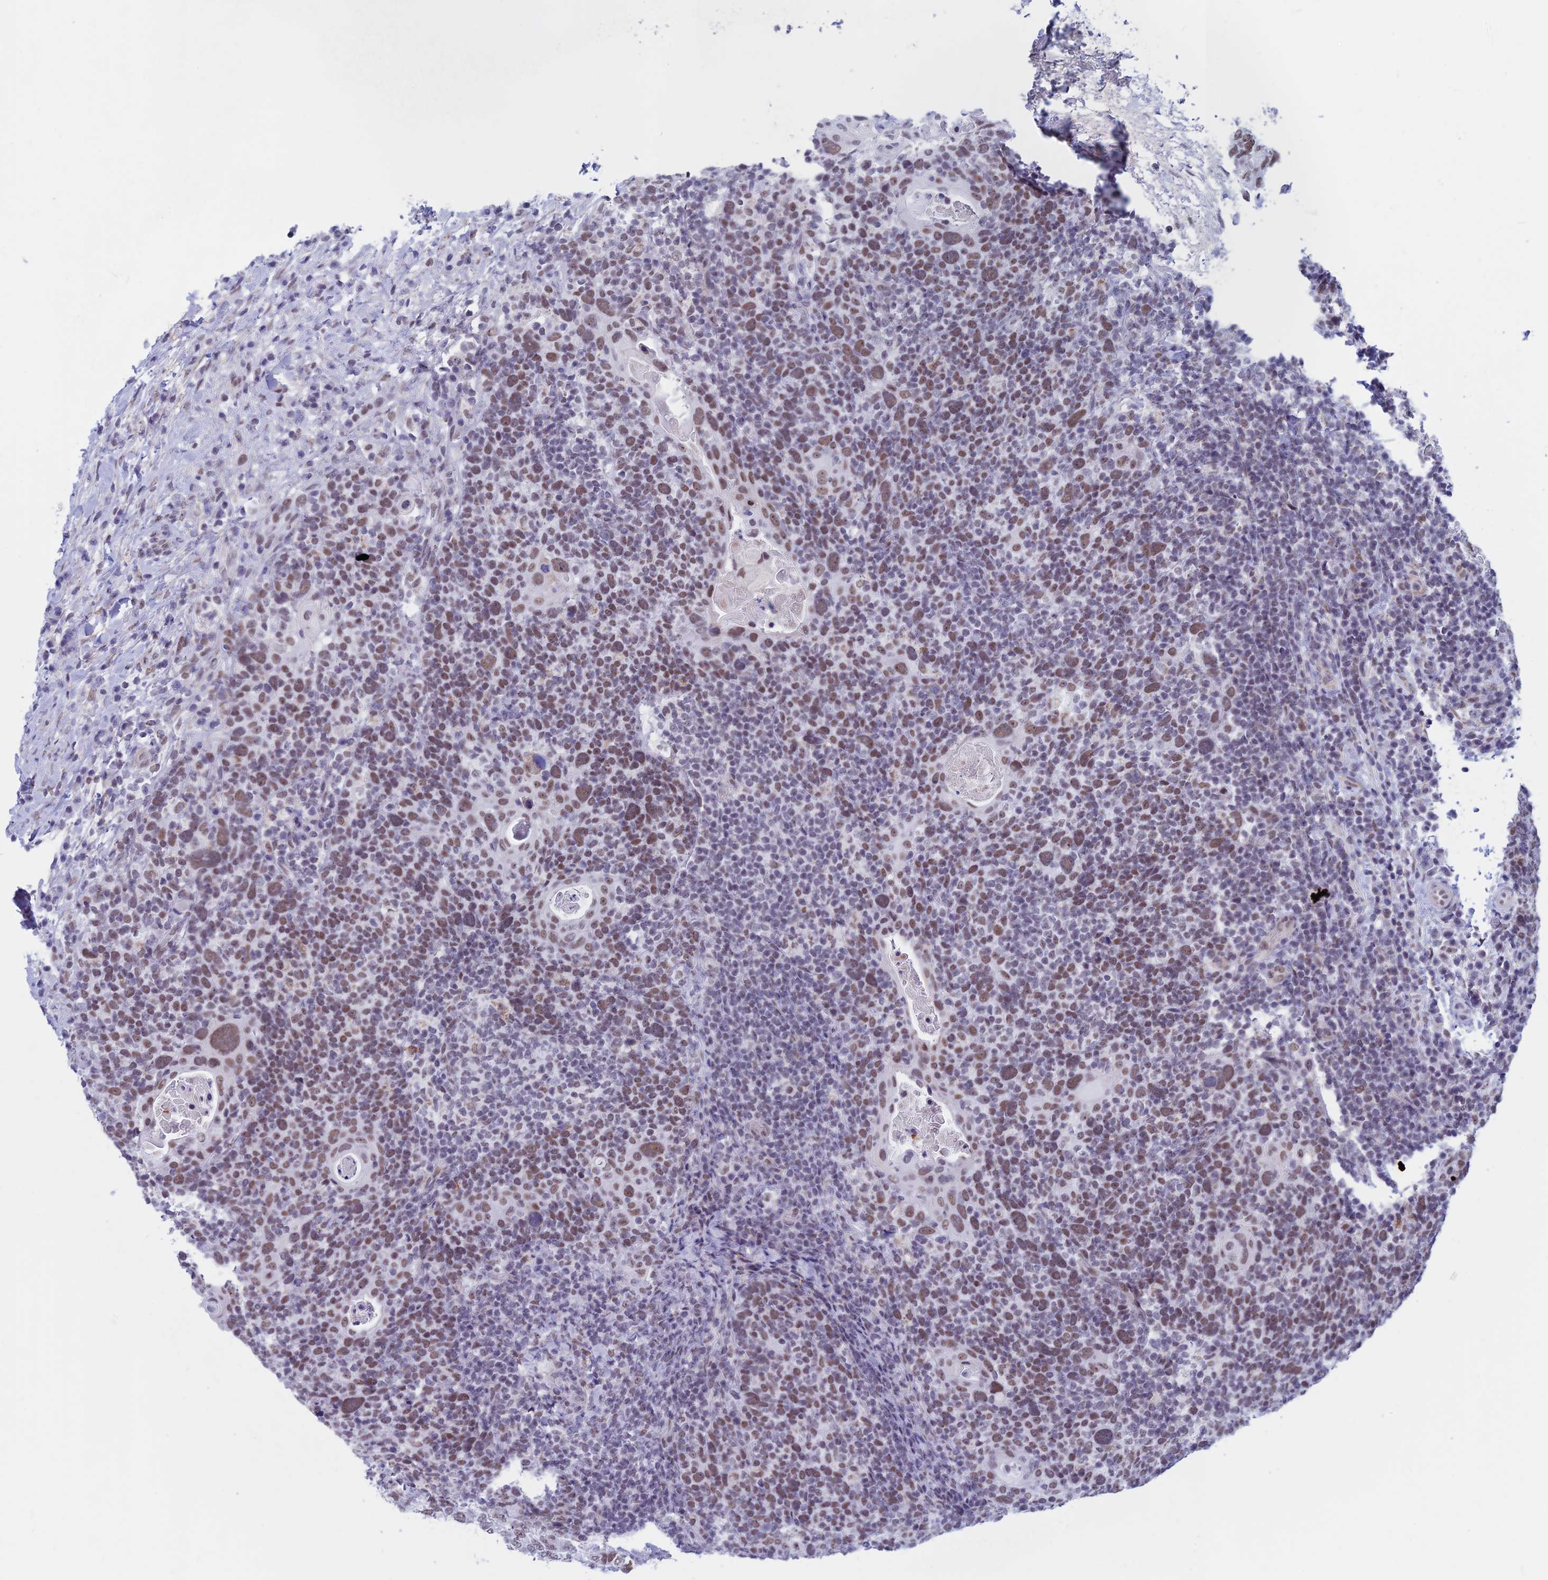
{"staining": {"intensity": "moderate", "quantity": ">75%", "location": "nuclear"}, "tissue": "head and neck cancer", "cell_type": "Tumor cells", "image_type": "cancer", "snomed": [{"axis": "morphology", "description": "Squamous cell carcinoma, NOS"}, {"axis": "morphology", "description": "Squamous cell carcinoma, metastatic, NOS"}, {"axis": "topography", "description": "Lymph node"}, {"axis": "topography", "description": "Head-Neck"}], "caption": "Brown immunohistochemical staining in head and neck cancer shows moderate nuclear expression in about >75% of tumor cells.", "gene": "ASH2L", "patient": {"sex": "male", "age": 62}}